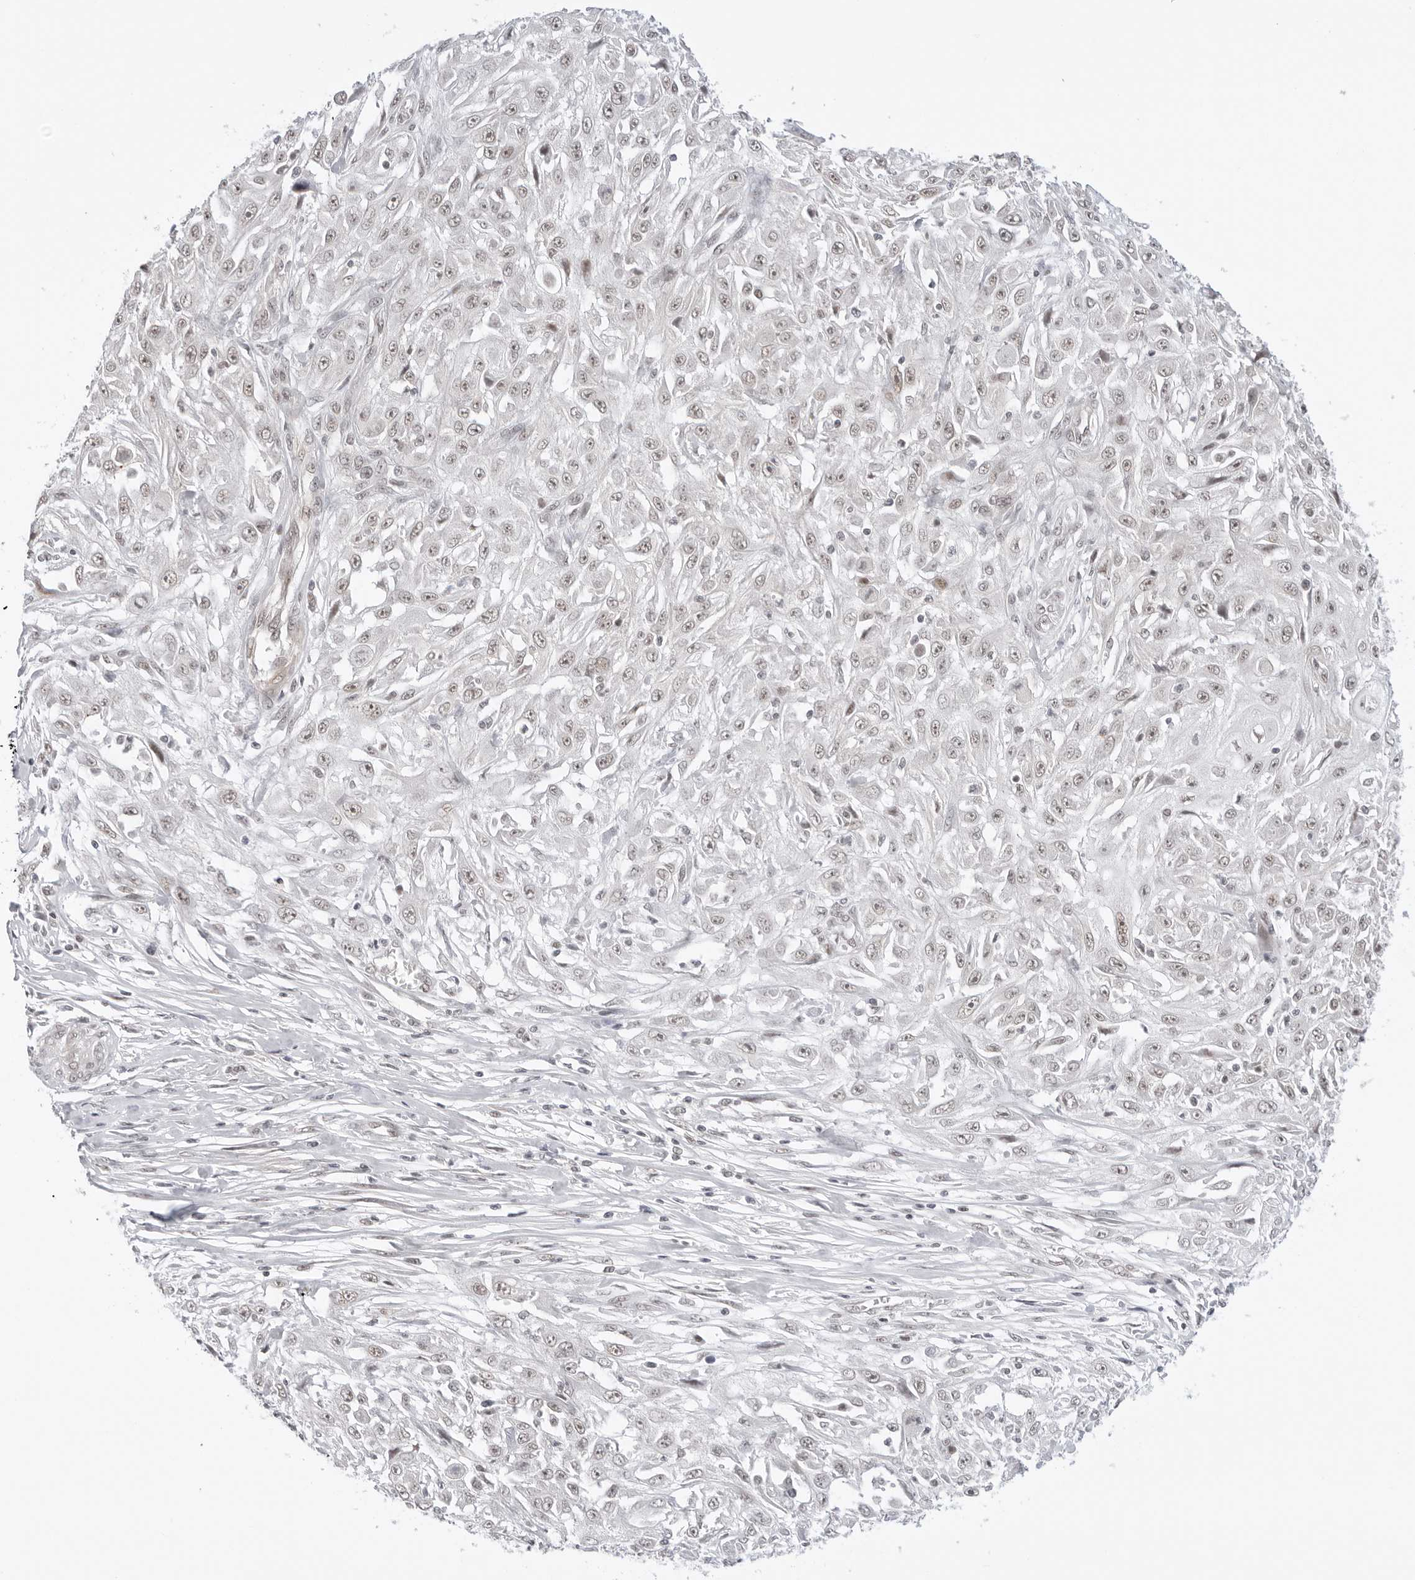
{"staining": {"intensity": "weak", "quantity": "<25%", "location": "nuclear"}, "tissue": "skin cancer", "cell_type": "Tumor cells", "image_type": "cancer", "snomed": [{"axis": "morphology", "description": "Squamous cell carcinoma, NOS"}, {"axis": "morphology", "description": "Squamous cell carcinoma, metastatic, NOS"}, {"axis": "topography", "description": "Skin"}, {"axis": "topography", "description": "Lymph node"}], "caption": "DAB (3,3'-diaminobenzidine) immunohistochemical staining of skin metastatic squamous cell carcinoma displays no significant staining in tumor cells. (DAB immunohistochemistry (IHC) with hematoxylin counter stain).", "gene": "TCIM", "patient": {"sex": "male", "age": 75}}